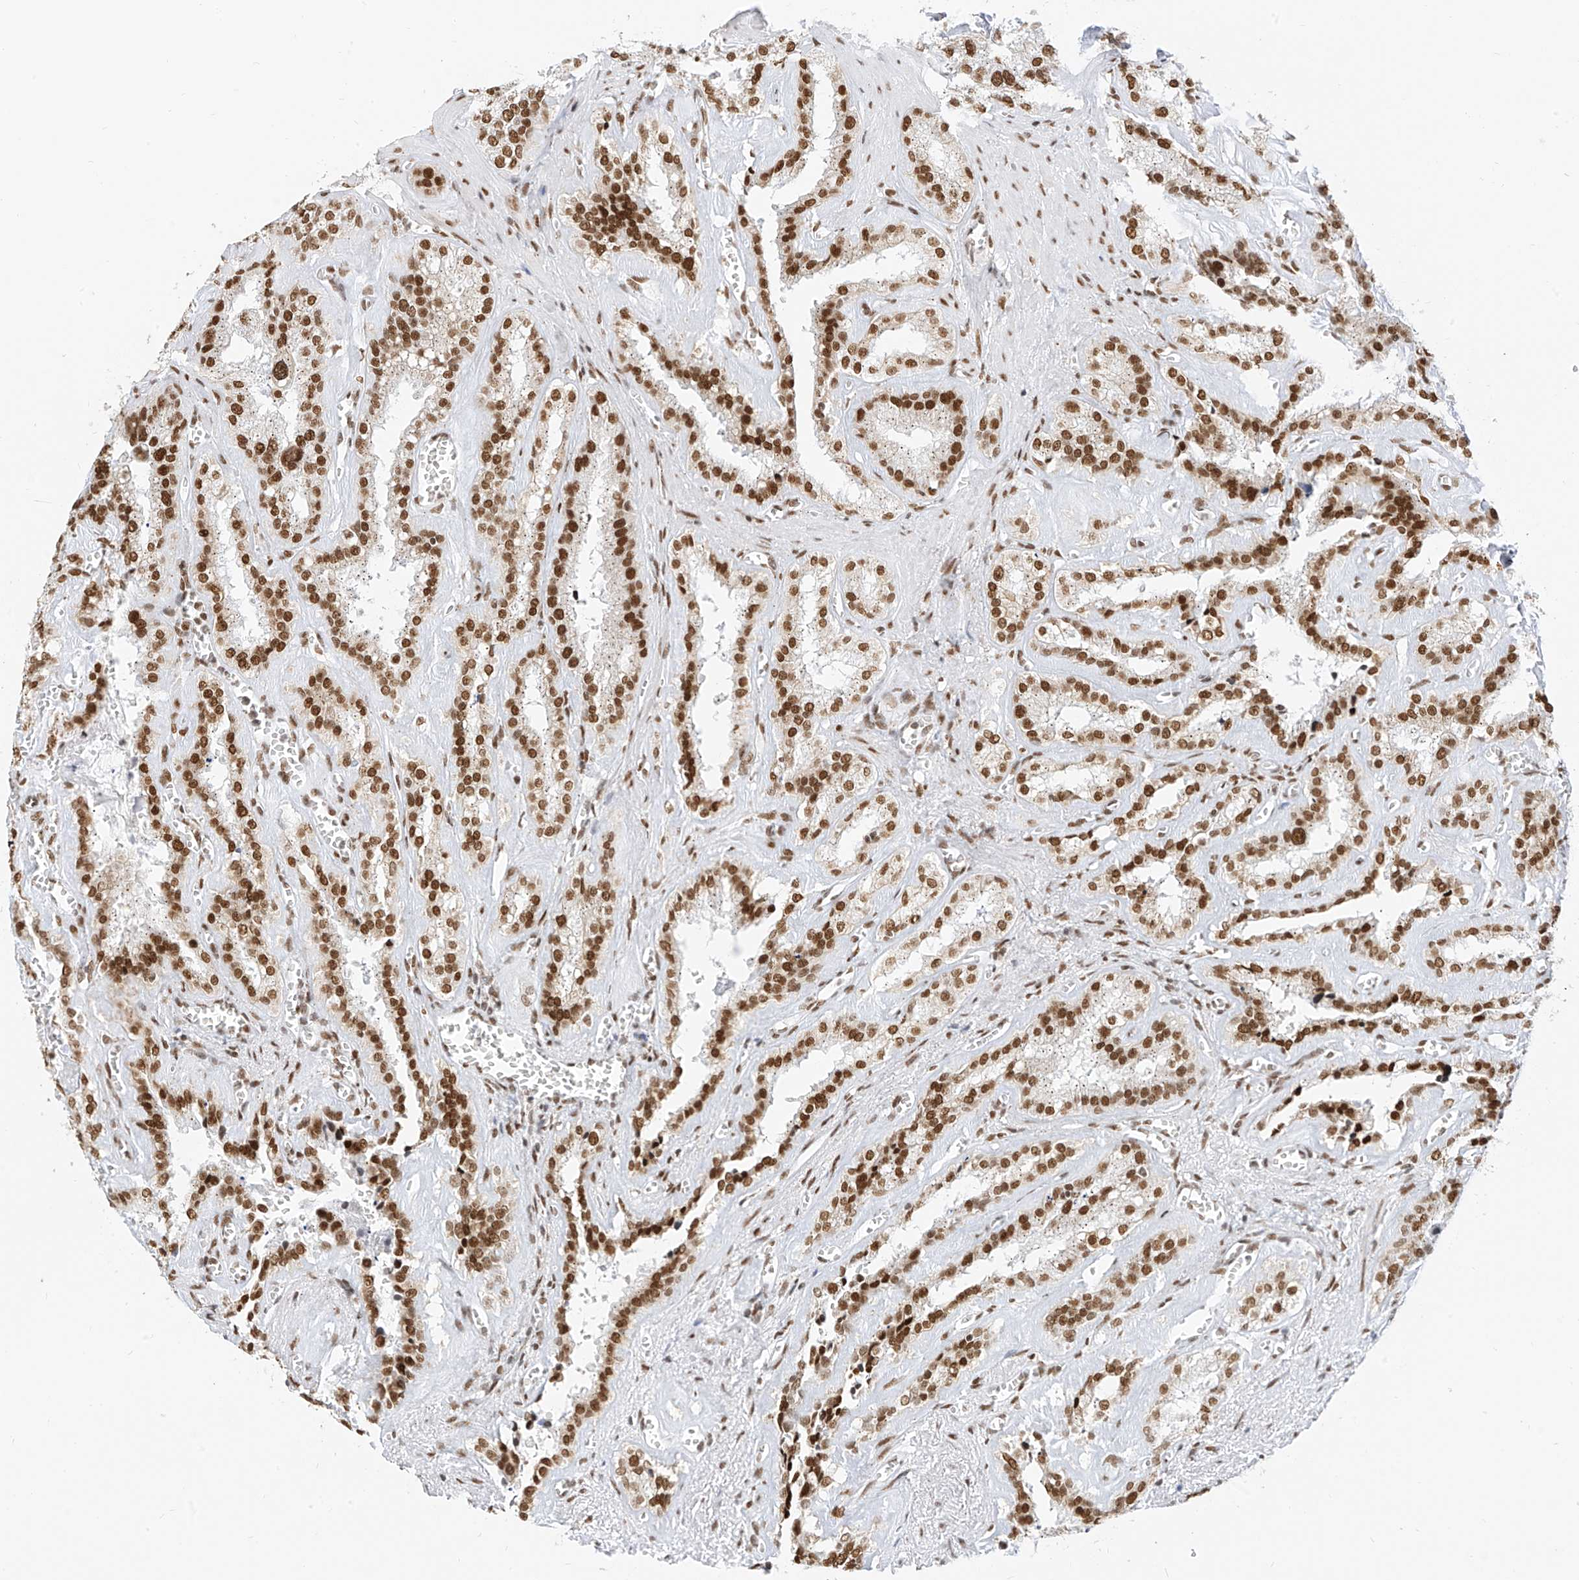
{"staining": {"intensity": "strong", "quantity": ">75%", "location": "nuclear"}, "tissue": "seminal vesicle", "cell_type": "Glandular cells", "image_type": "normal", "snomed": [{"axis": "morphology", "description": "Normal tissue, NOS"}, {"axis": "topography", "description": "Prostate"}, {"axis": "topography", "description": "Seminal veicle"}], "caption": "Immunohistochemistry photomicrograph of normal human seminal vesicle stained for a protein (brown), which demonstrates high levels of strong nuclear expression in approximately >75% of glandular cells.", "gene": "SMARCA2", "patient": {"sex": "male", "age": 59}}